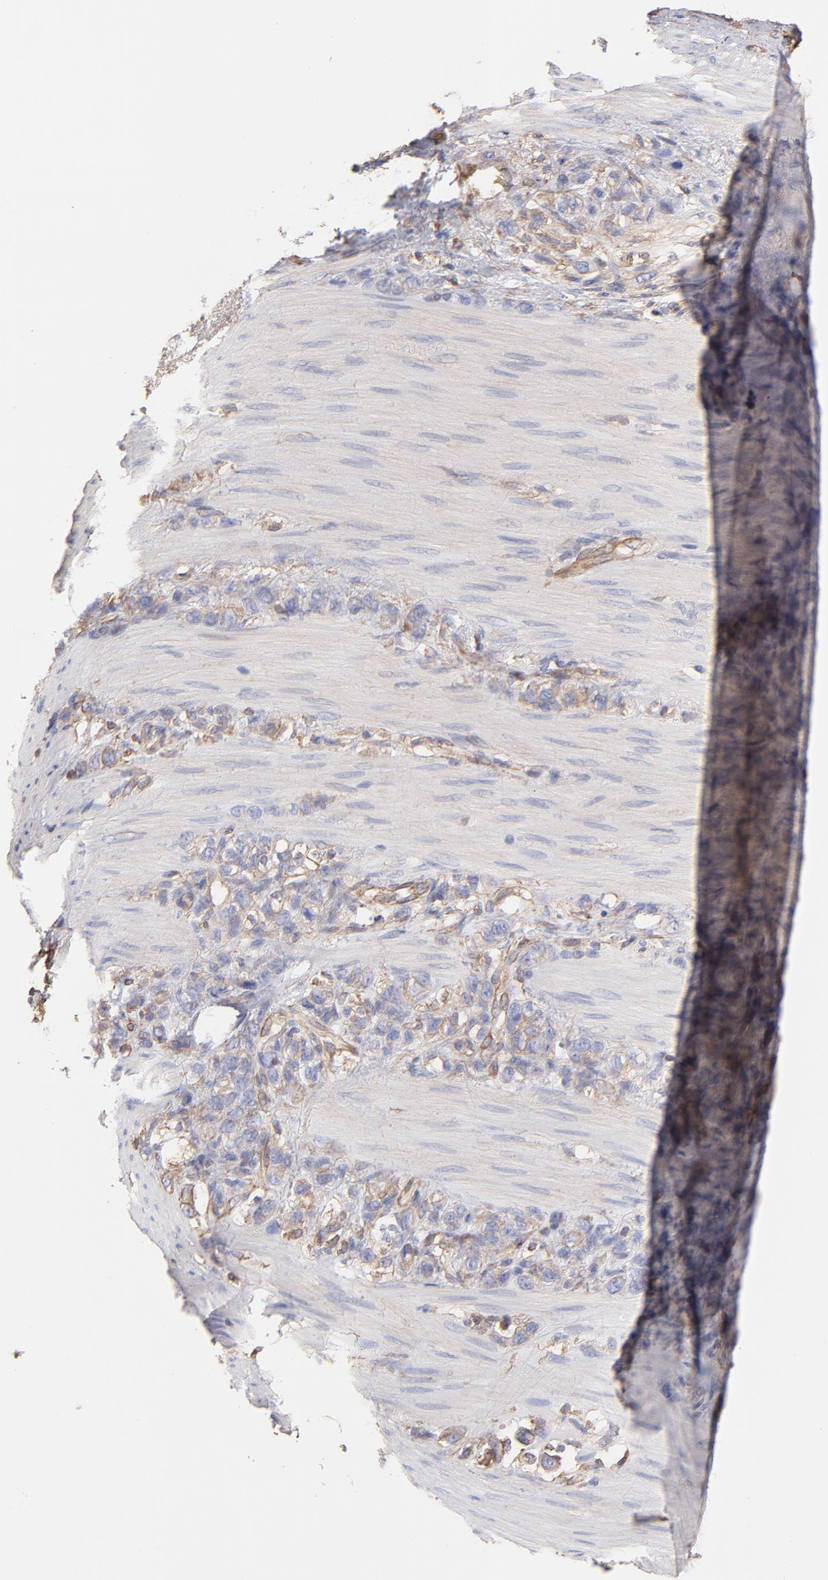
{"staining": {"intensity": "moderate", "quantity": ">75%", "location": "cytoplasmic/membranous"}, "tissue": "stomach cancer", "cell_type": "Tumor cells", "image_type": "cancer", "snomed": [{"axis": "morphology", "description": "Normal tissue, NOS"}, {"axis": "morphology", "description": "Adenocarcinoma, NOS"}, {"axis": "morphology", "description": "Adenocarcinoma, High grade"}, {"axis": "topography", "description": "Stomach, upper"}, {"axis": "topography", "description": "Stomach"}], "caption": "High-magnification brightfield microscopy of stomach adenocarcinoma stained with DAB (brown) and counterstained with hematoxylin (blue). tumor cells exhibit moderate cytoplasmic/membranous expression is appreciated in approximately>75% of cells.", "gene": "PLEC", "patient": {"sex": "female", "age": 65}}